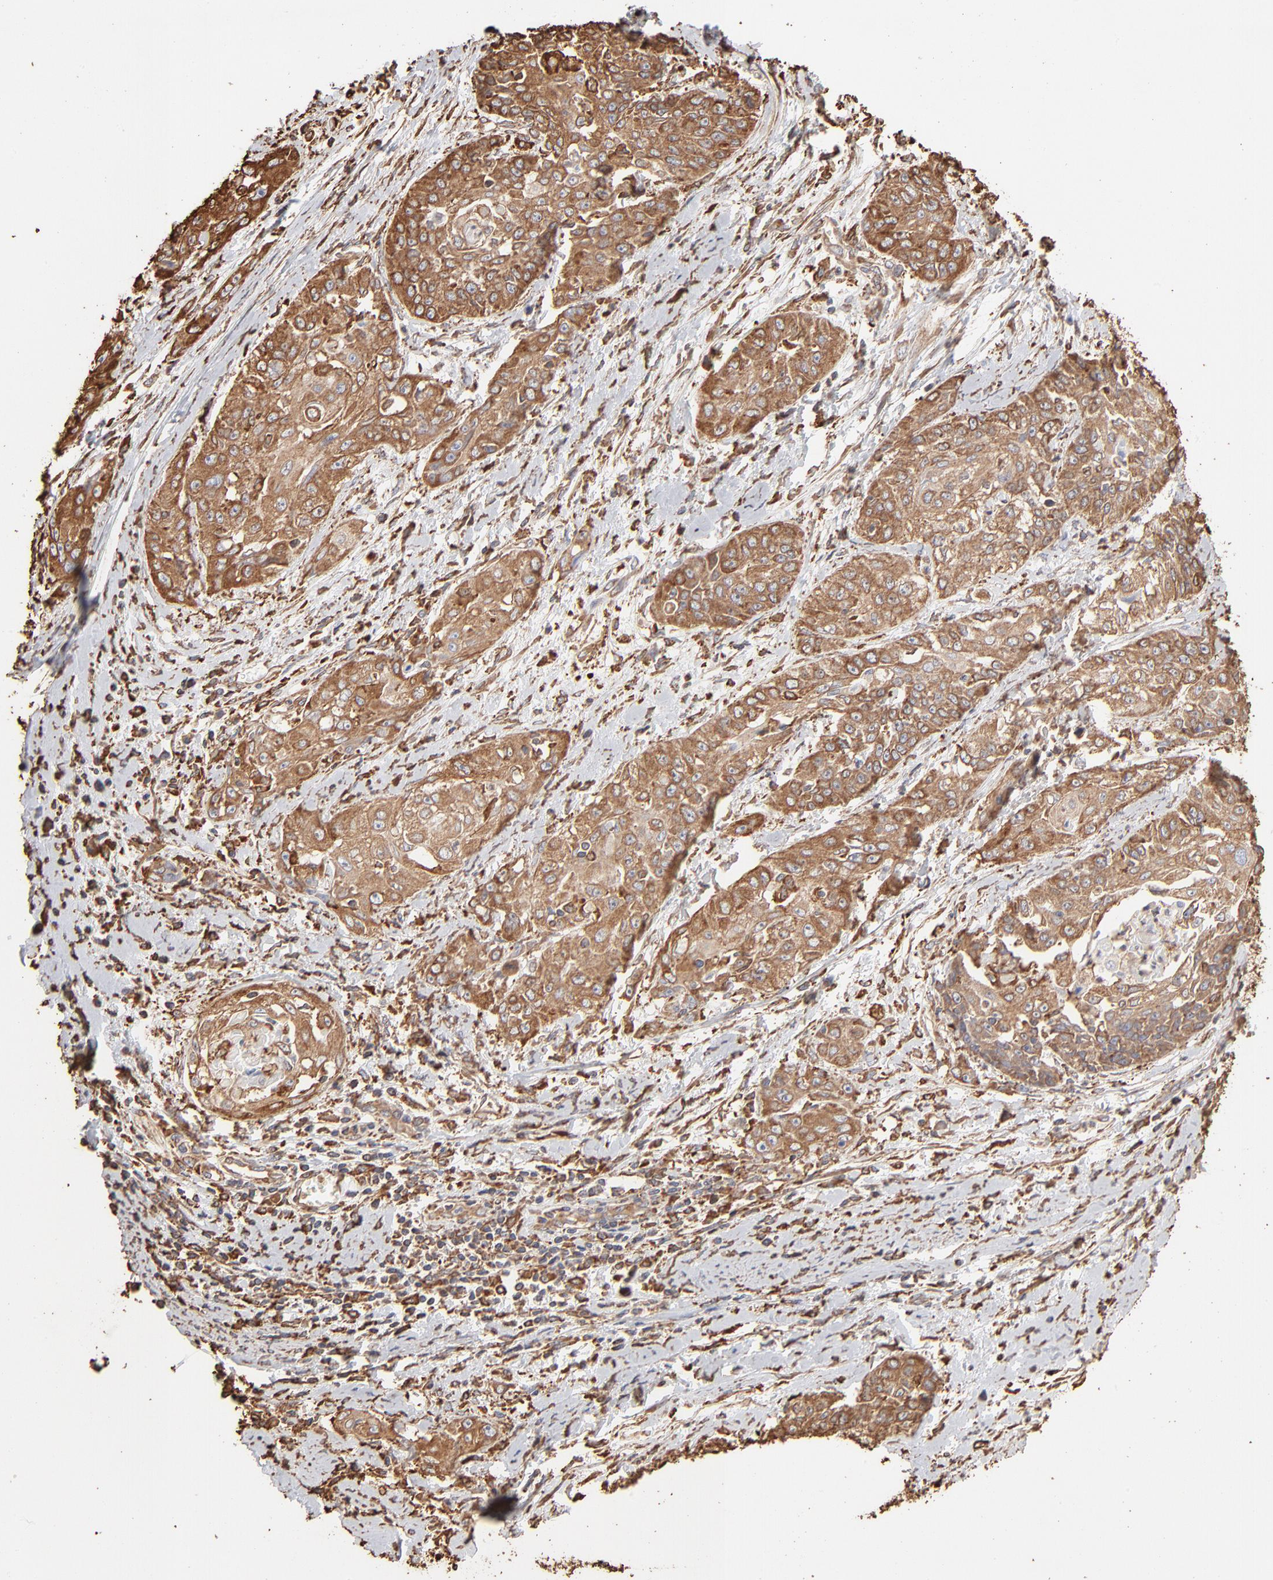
{"staining": {"intensity": "moderate", "quantity": ">75%", "location": "cytoplasmic/membranous"}, "tissue": "cervical cancer", "cell_type": "Tumor cells", "image_type": "cancer", "snomed": [{"axis": "morphology", "description": "Squamous cell carcinoma, NOS"}, {"axis": "topography", "description": "Cervix"}], "caption": "Cervical cancer tissue displays moderate cytoplasmic/membranous positivity in about >75% of tumor cells", "gene": "PDIA3", "patient": {"sex": "female", "age": 64}}